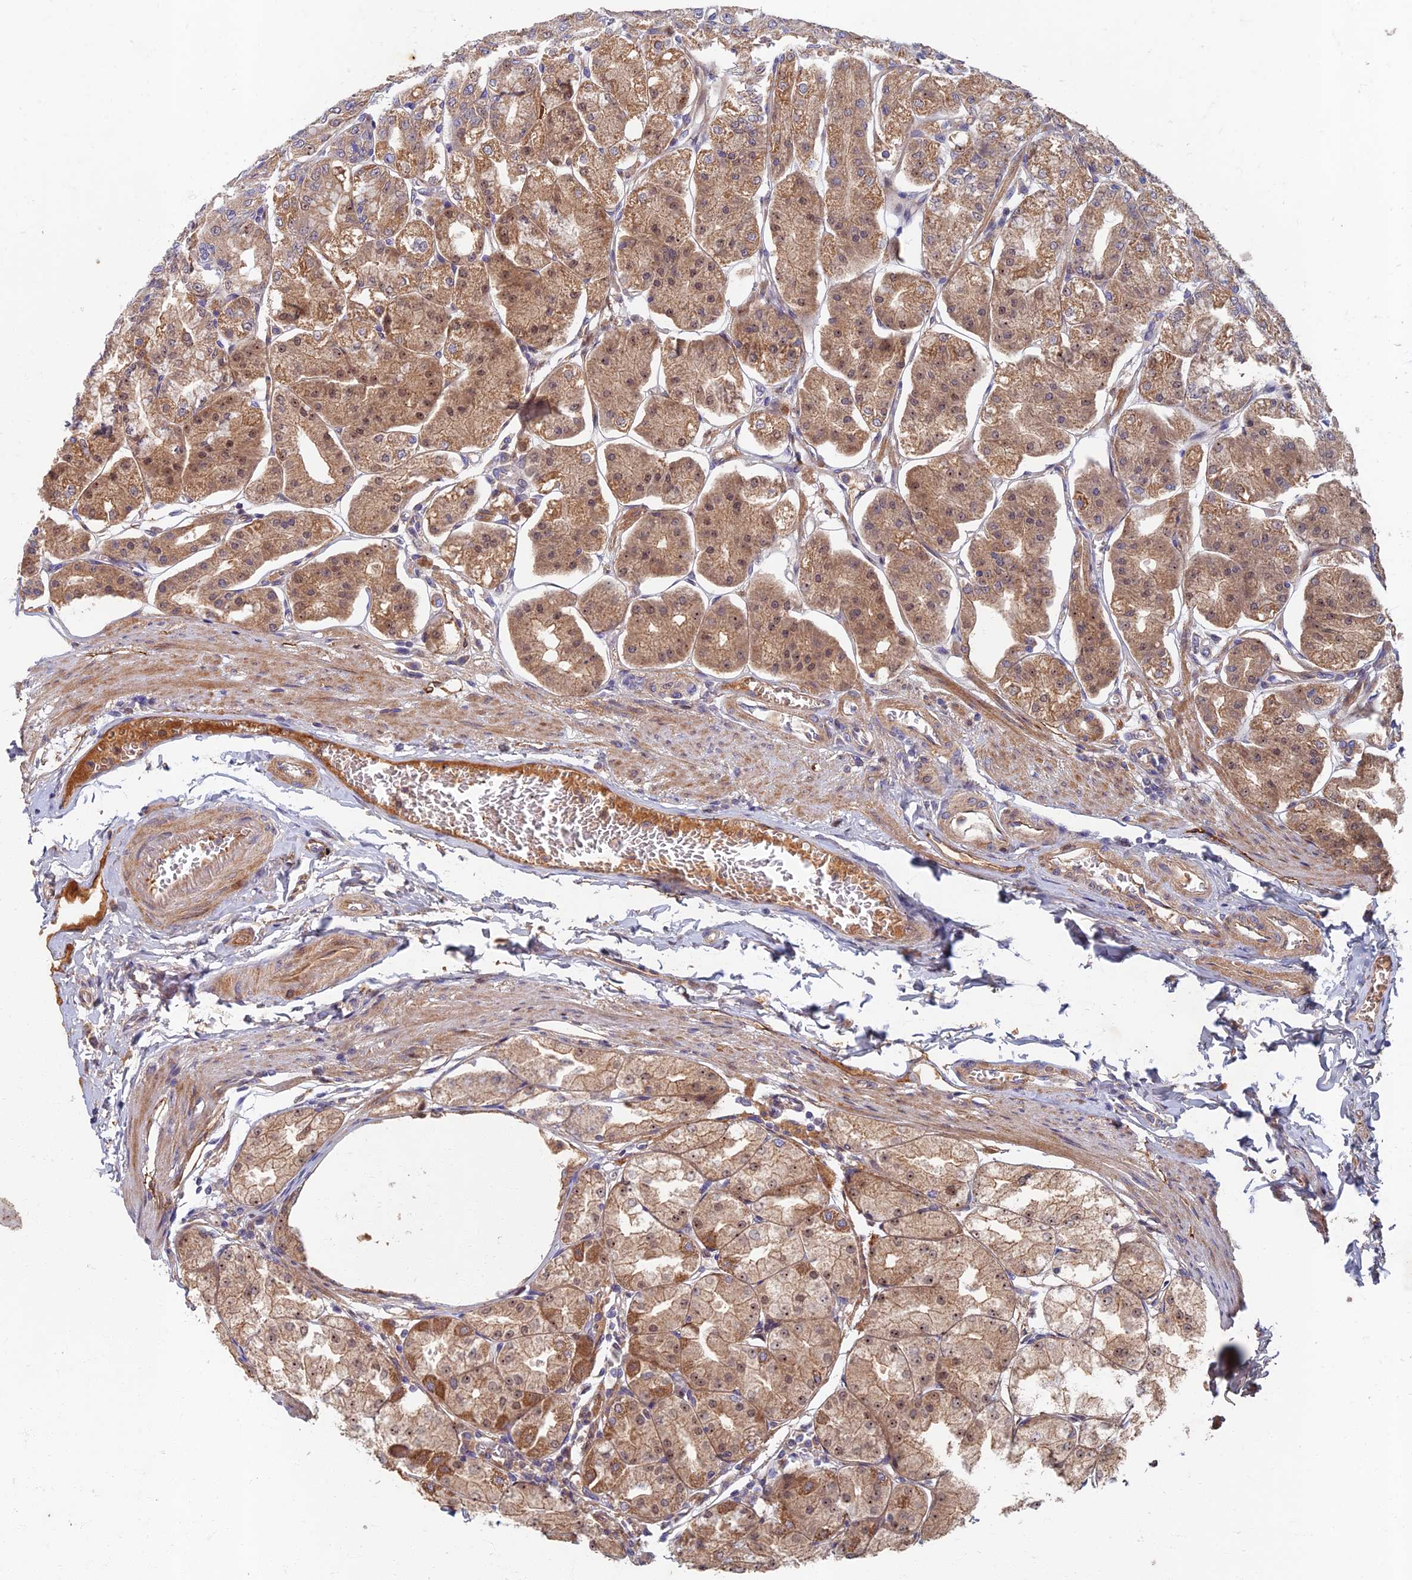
{"staining": {"intensity": "moderate", "quantity": ">75%", "location": "cytoplasmic/membranous,nuclear"}, "tissue": "stomach", "cell_type": "Glandular cells", "image_type": "normal", "snomed": [{"axis": "morphology", "description": "Normal tissue, NOS"}, {"axis": "topography", "description": "Stomach, lower"}], "caption": "Immunohistochemistry image of benign human stomach stained for a protein (brown), which exhibits medium levels of moderate cytoplasmic/membranous,nuclear staining in approximately >75% of glandular cells.", "gene": "SOGA1", "patient": {"sex": "male", "age": 71}}